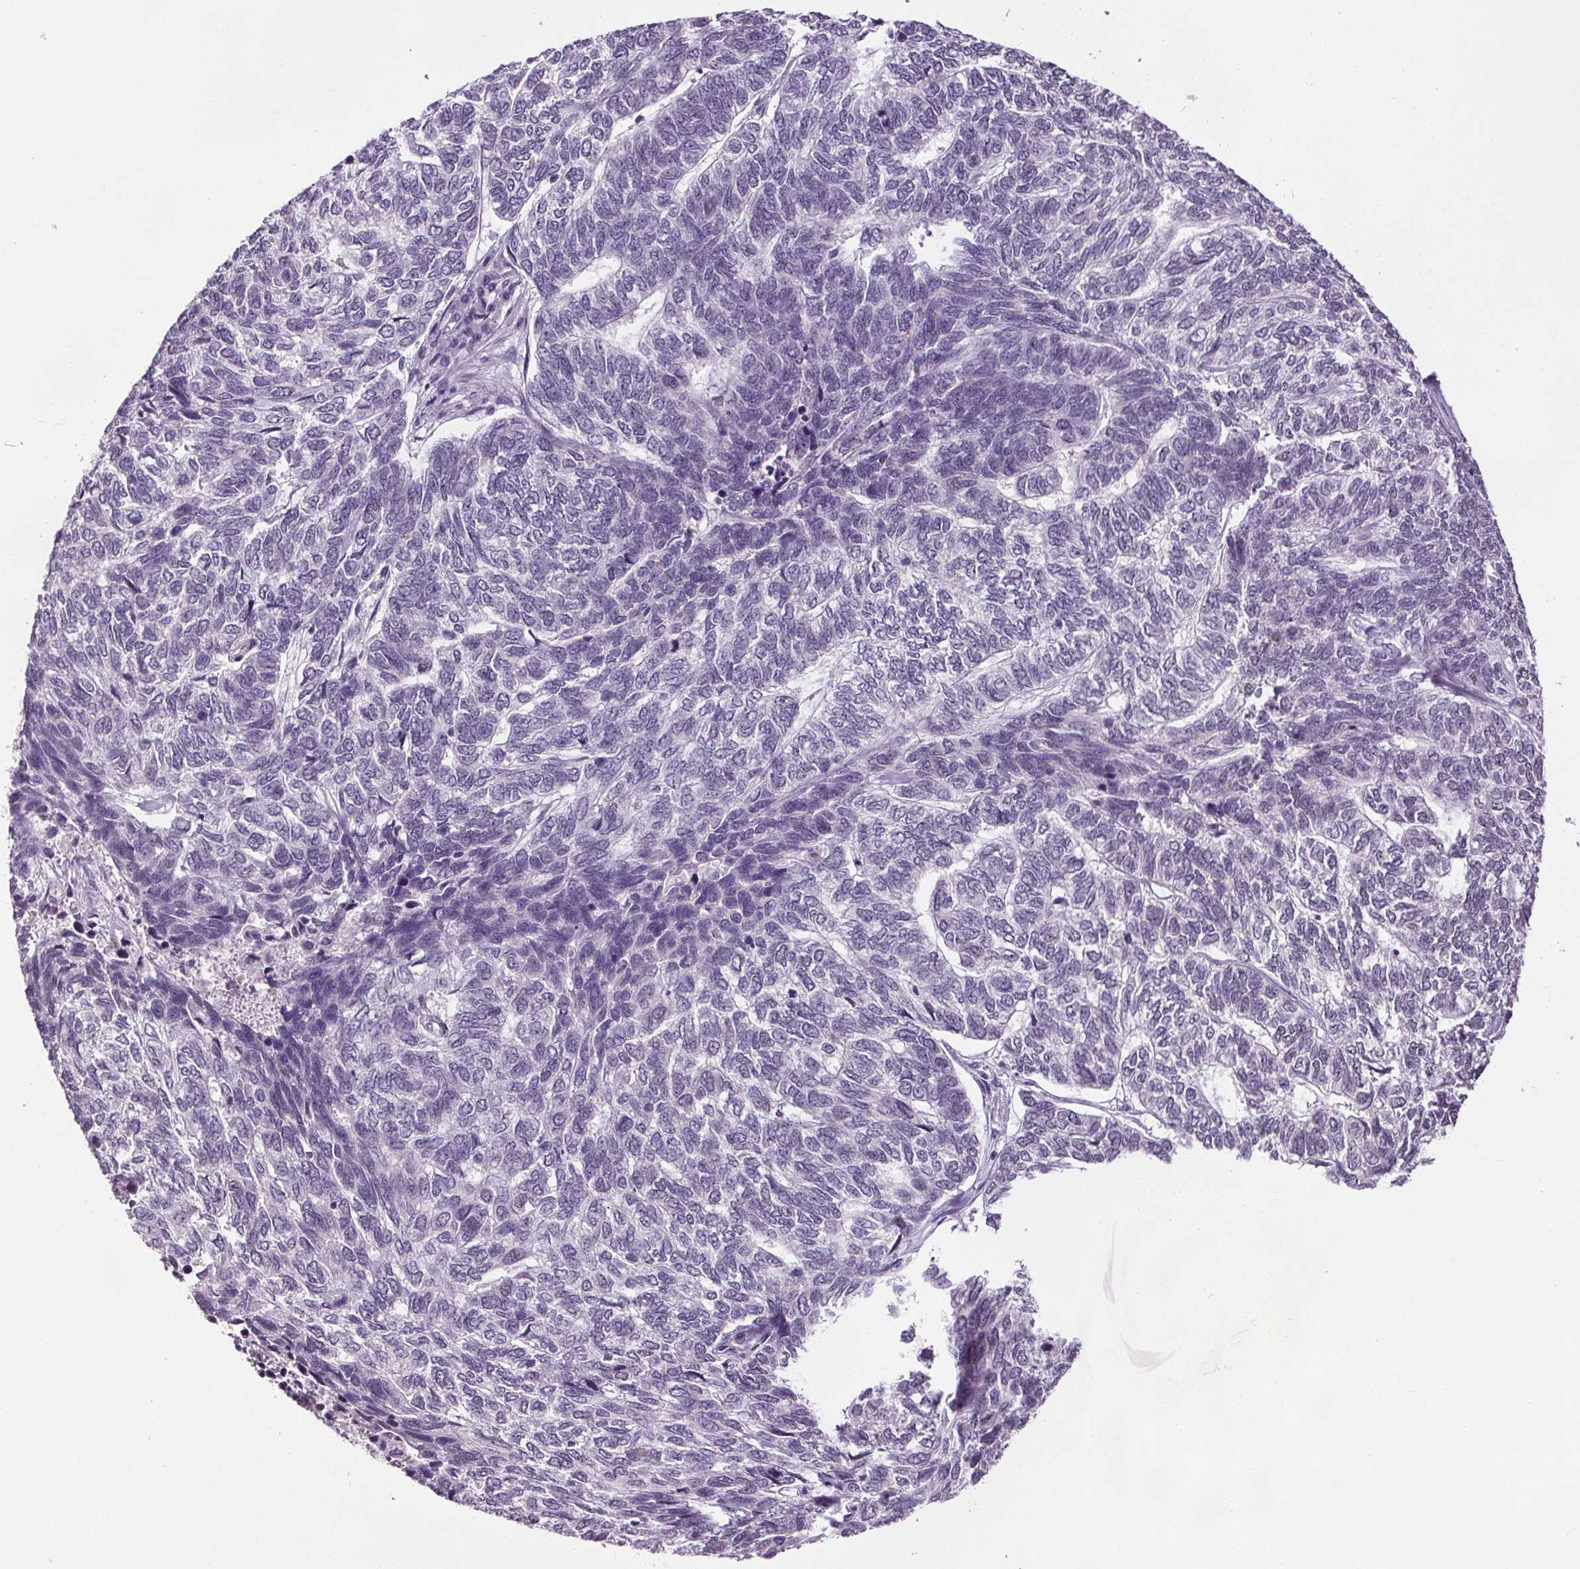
{"staining": {"intensity": "negative", "quantity": "none", "location": "none"}, "tissue": "skin cancer", "cell_type": "Tumor cells", "image_type": "cancer", "snomed": [{"axis": "morphology", "description": "Basal cell carcinoma"}, {"axis": "topography", "description": "Skin"}], "caption": "The image displays no staining of tumor cells in skin cancer (basal cell carcinoma).", "gene": "SLC2A9", "patient": {"sex": "female", "age": 65}}